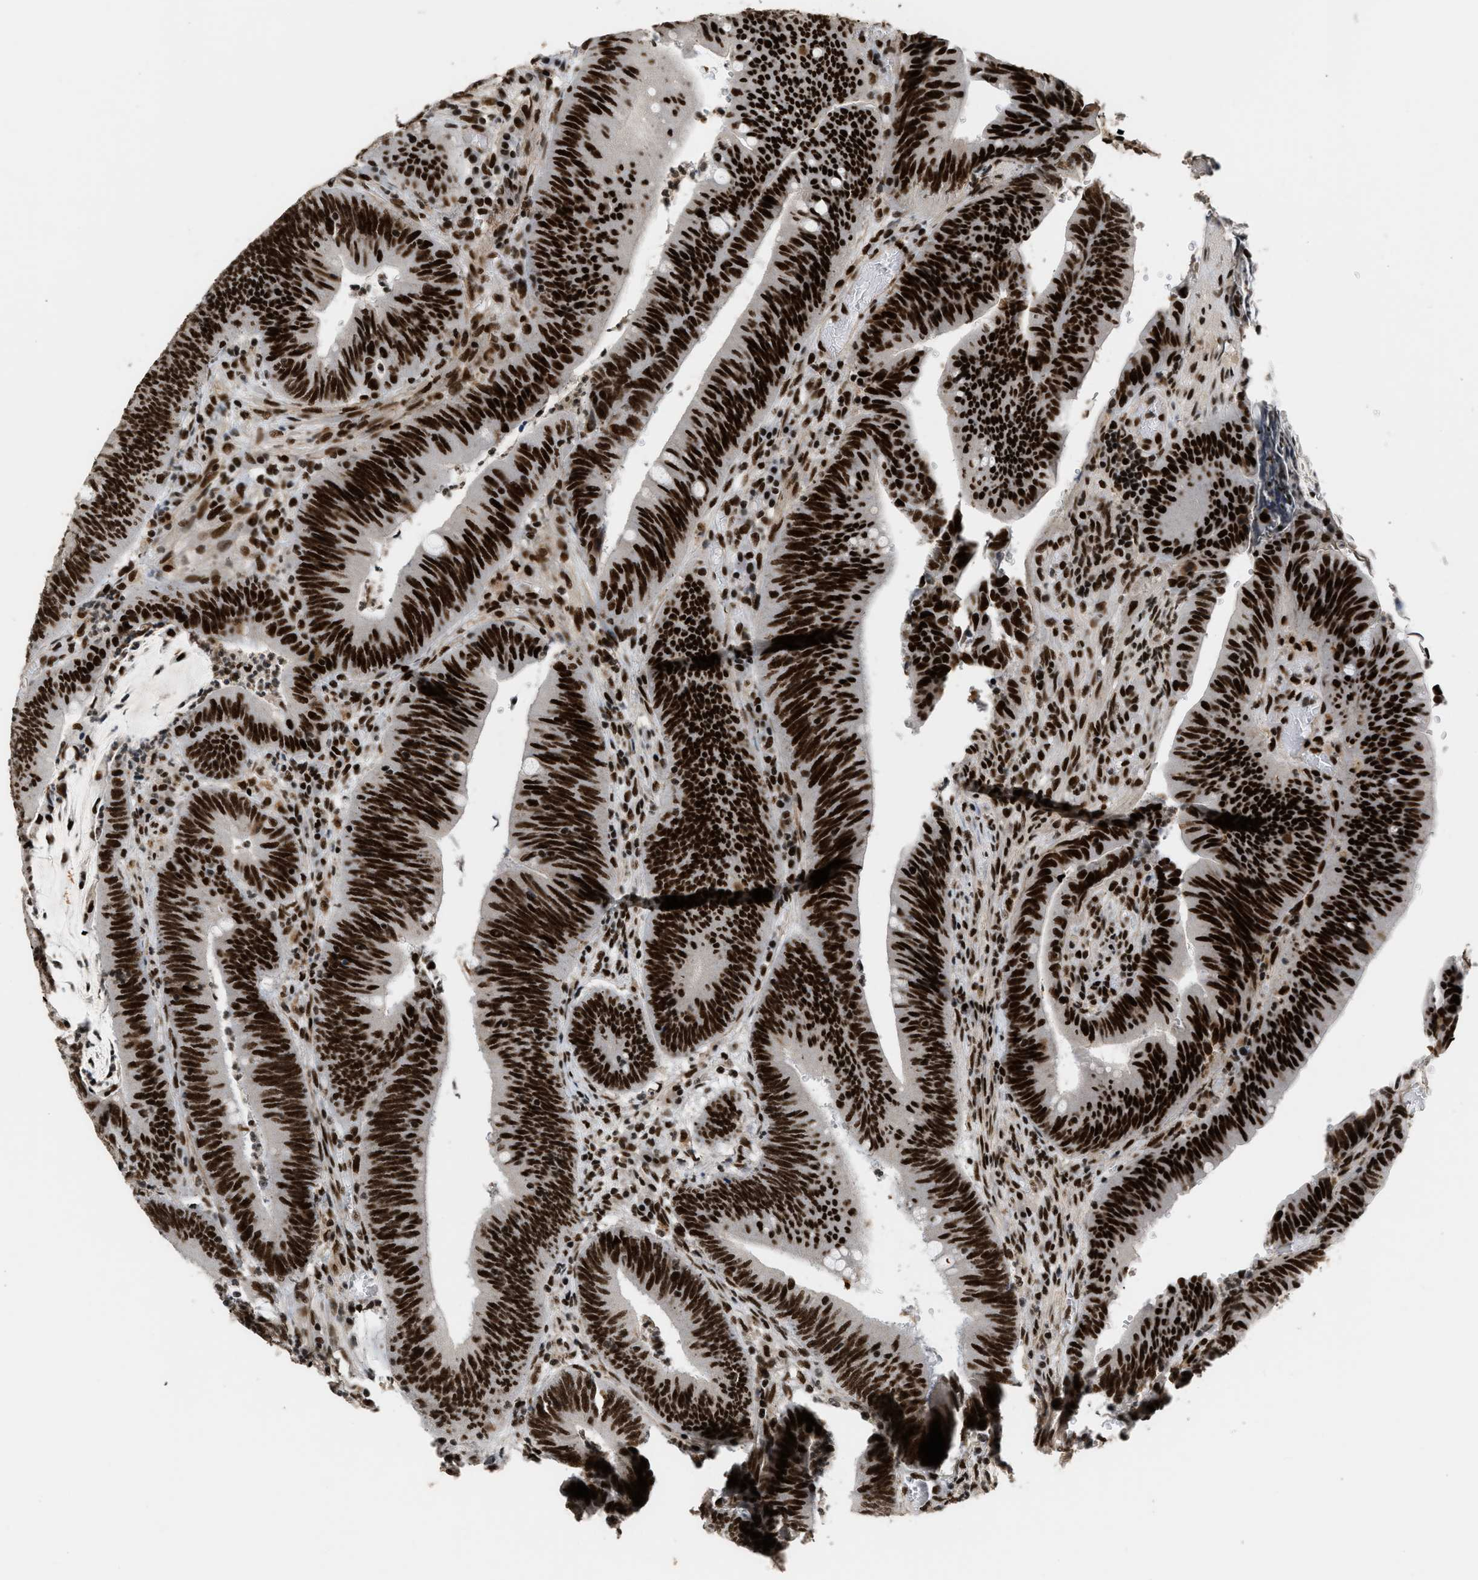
{"staining": {"intensity": "strong", "quantity": ">75%", "location": "nuclear"}, "tissue": "colorectal cancer", "cell_type": "Tumor cells", "image_type": "cancer", "snomed": [{"axis": "morphology", "description": "Normal tissue, NOS"}, {"axis": "morphology", "description": "Adenocarcinoma, NOS"}, {"axis": "topography", "description": "Rectum"}], "caption": "A photomicrograph showing strong nuclear expression in approximately >75% of tumor cells in adenocarcinoma (colorectal), as visualized by brown immunohistochemical staining.", "gene": "SMARCB1", "patient": {"sex": "female", "age": 66}}